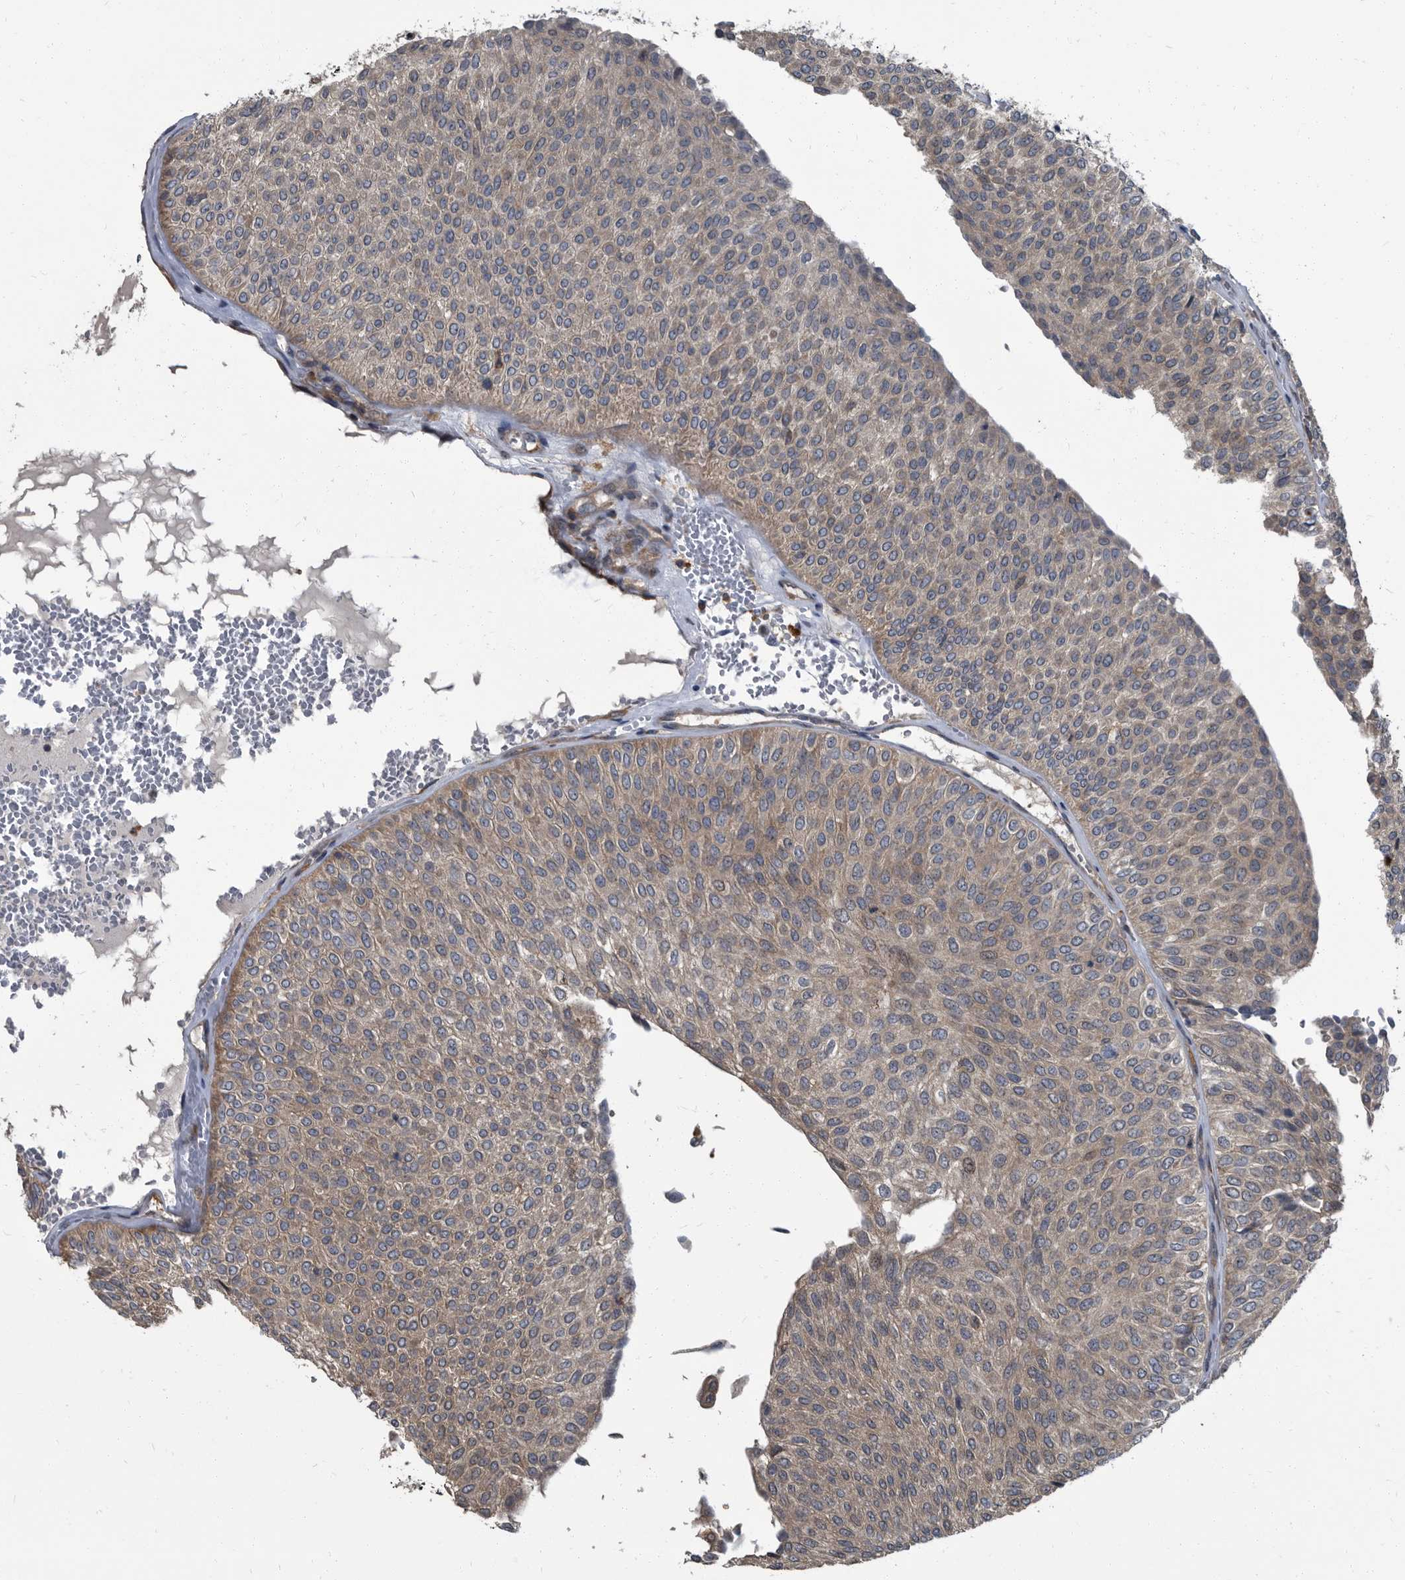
{"staining": {"intensity": "weak", "quantity": "25%-75%", "location": "cytoplasmic/membranous"}, "tissue": "urothelial cancer", "cell_type": "Tumor cells", "image_type": "cancer", "snomed": [{"axis": "morphology", "description": "Urothelial carcinoma, Low grade"}, {"axis": "topography", "description": "Urinary bladder"}], "caption": "Human urothelial cancer stained with a protein marker reveals weak staining in tumor cells.", "gene": "CDV3", "patient": {"sex": "male", "age": 78}}